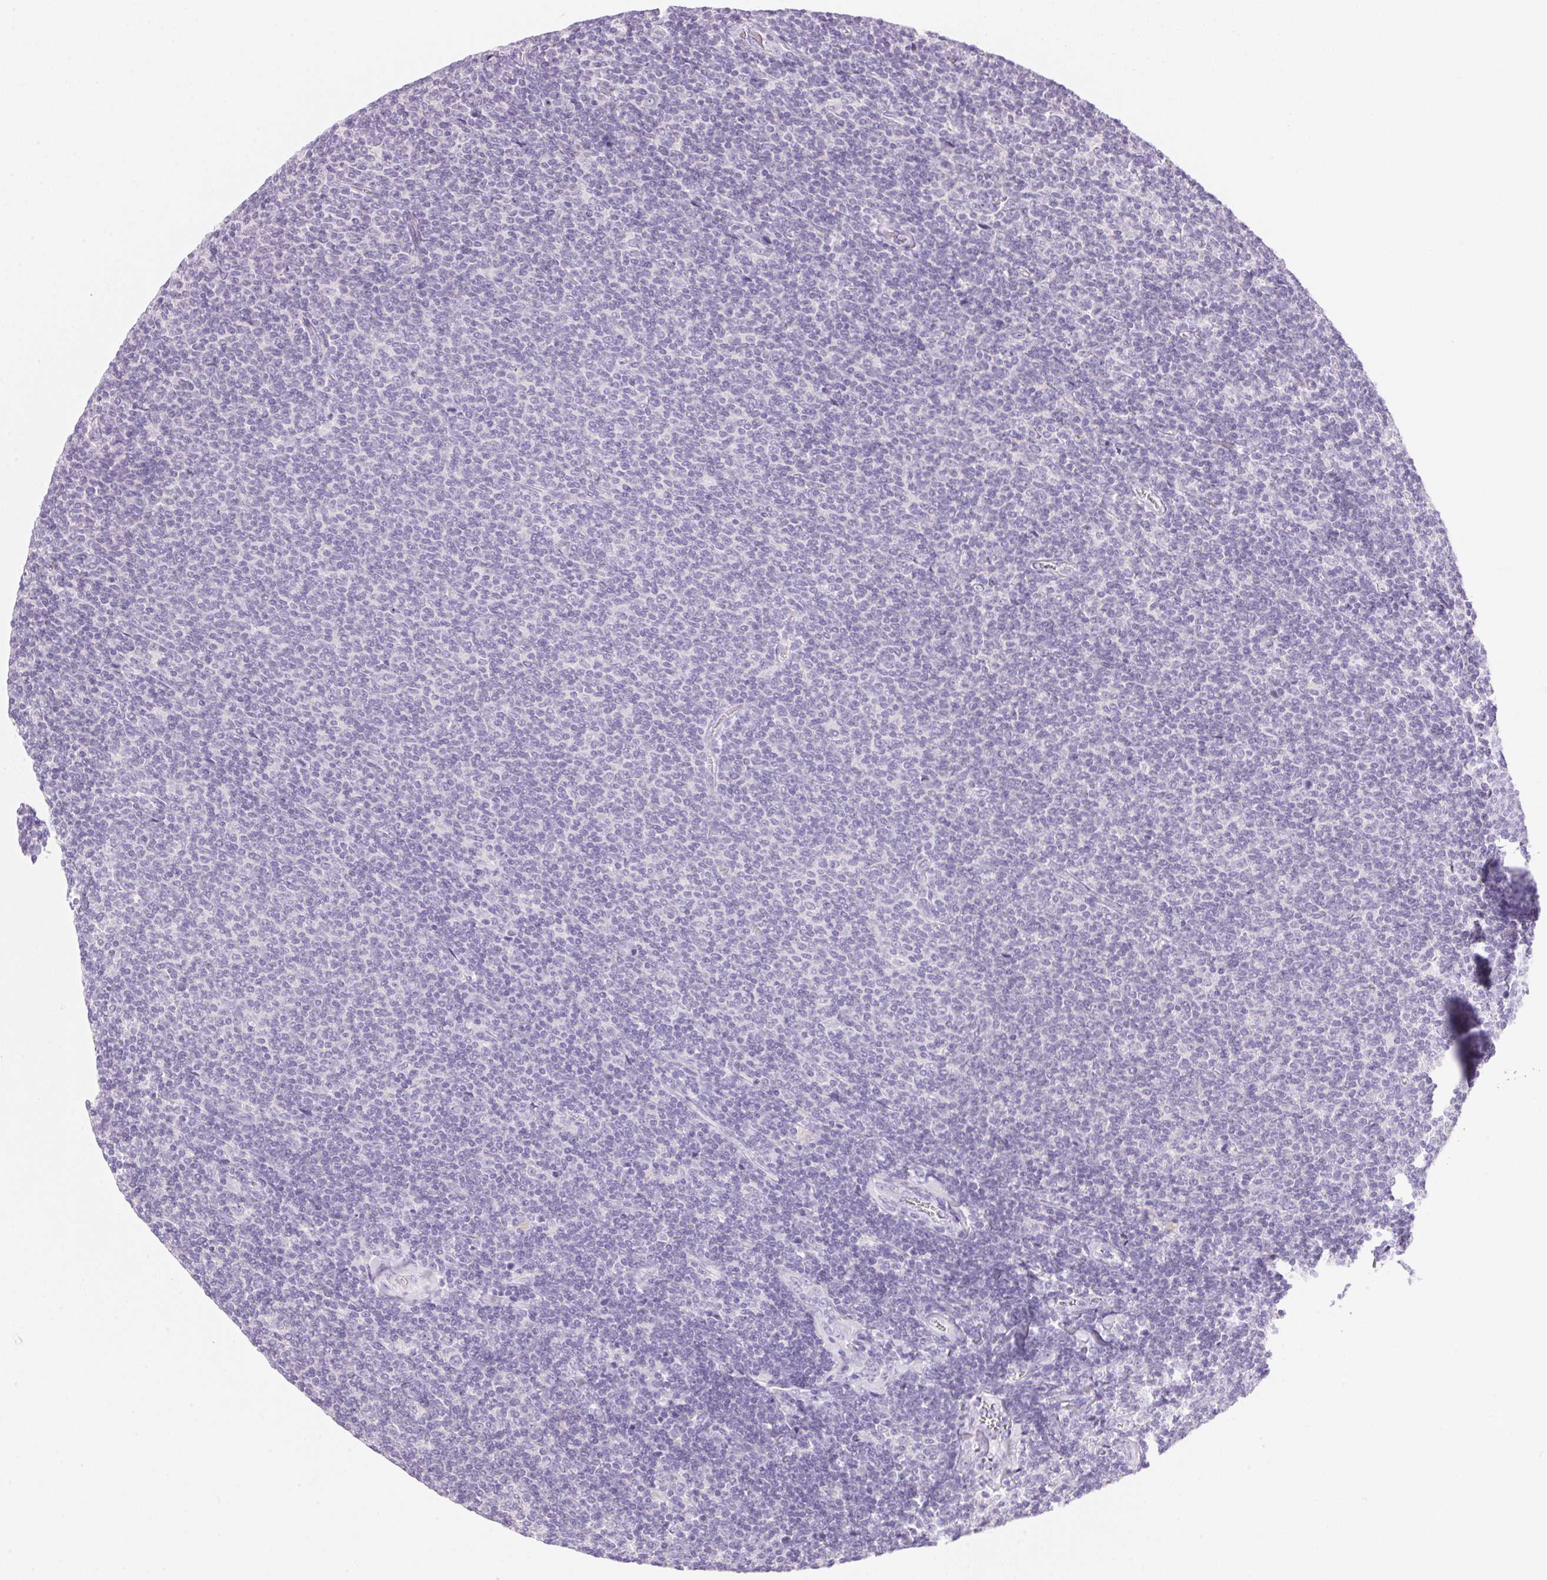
{"staining": {"intensity": "negative", "quantity": "none", "location": "none"}, "tissue": "lymphoma", "cell_type": "Tumor cells", "image_type": "cancer", "snomed": [{"axis": "morphology", "description": "Malignant lymphoma, non-Hodgkin's type, Low grade"}, {"axis": "topography", "description": "Lymph node"}], "caption": "Human low-grade malignant lymphoma, non-Hodgkin's type stained for a protein using immunohistochemistry (IHC) reveals no staining in tumor cells.", "gene": "DHCR24", "patient": {"sex": "male", "age": 52}}